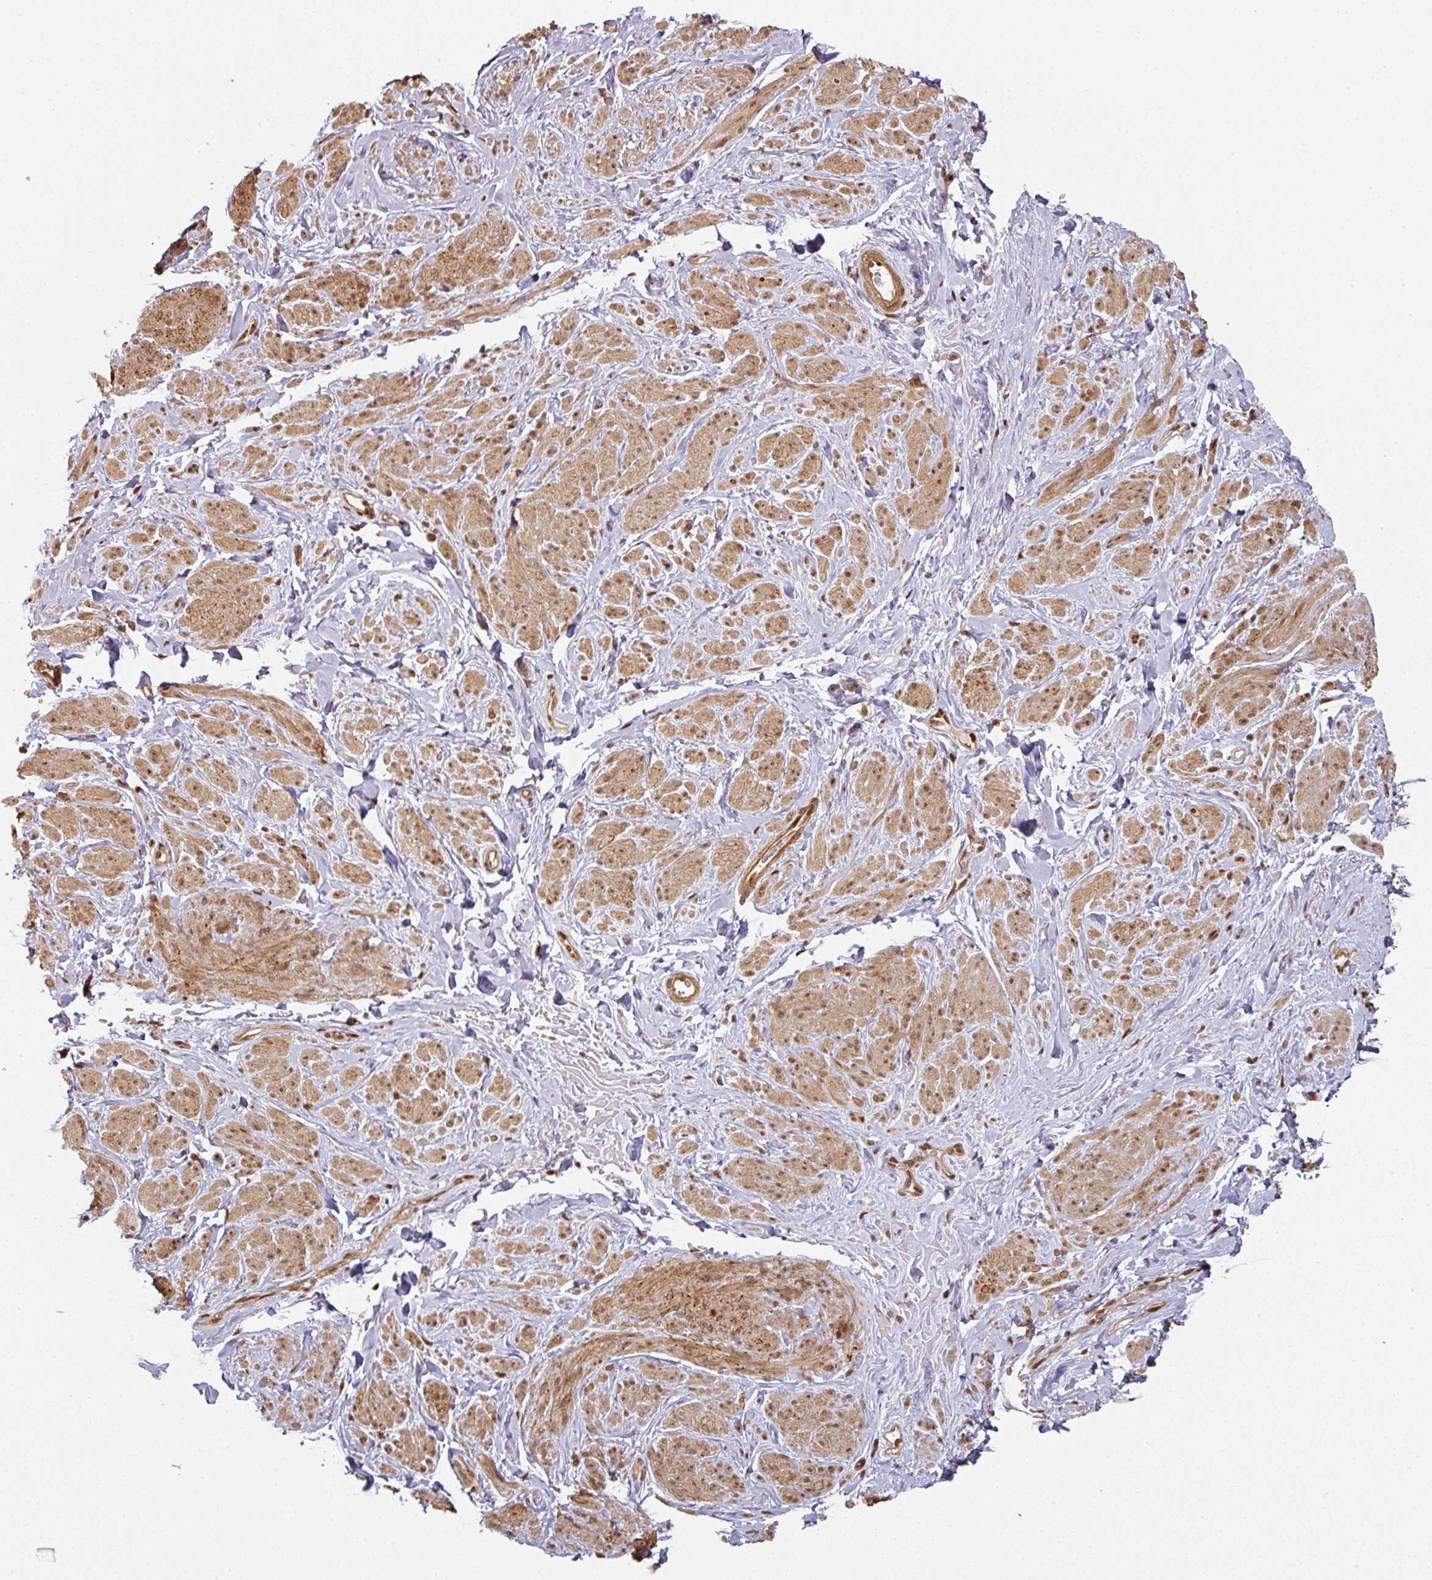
{"staining": {"intensity": "moderate", "quantity": ">75%", "location": "cytoplasmic/membranous,nuclear"}, "tissue": "smooth muscle", "cell_type": "Smooth muscle cells", "image_type": "normal", "snomed": [{"axis": "morphology", "description": "Normal tissue, NOS"}, {"axis": "topography", "description": "Smooth muscle"}, {"axis": "topography", "description": "Peripheral nerve tissue"}], "caption": "Immunohistochemical staining of benign smooth muscle shows >75% levels of moderate cytoplasmic/membranous,nuclear protein staining in approximately >75% of smooth muscle cells.", "gene": "SIK3", "patient": {"sex": "male", "age": 69}}